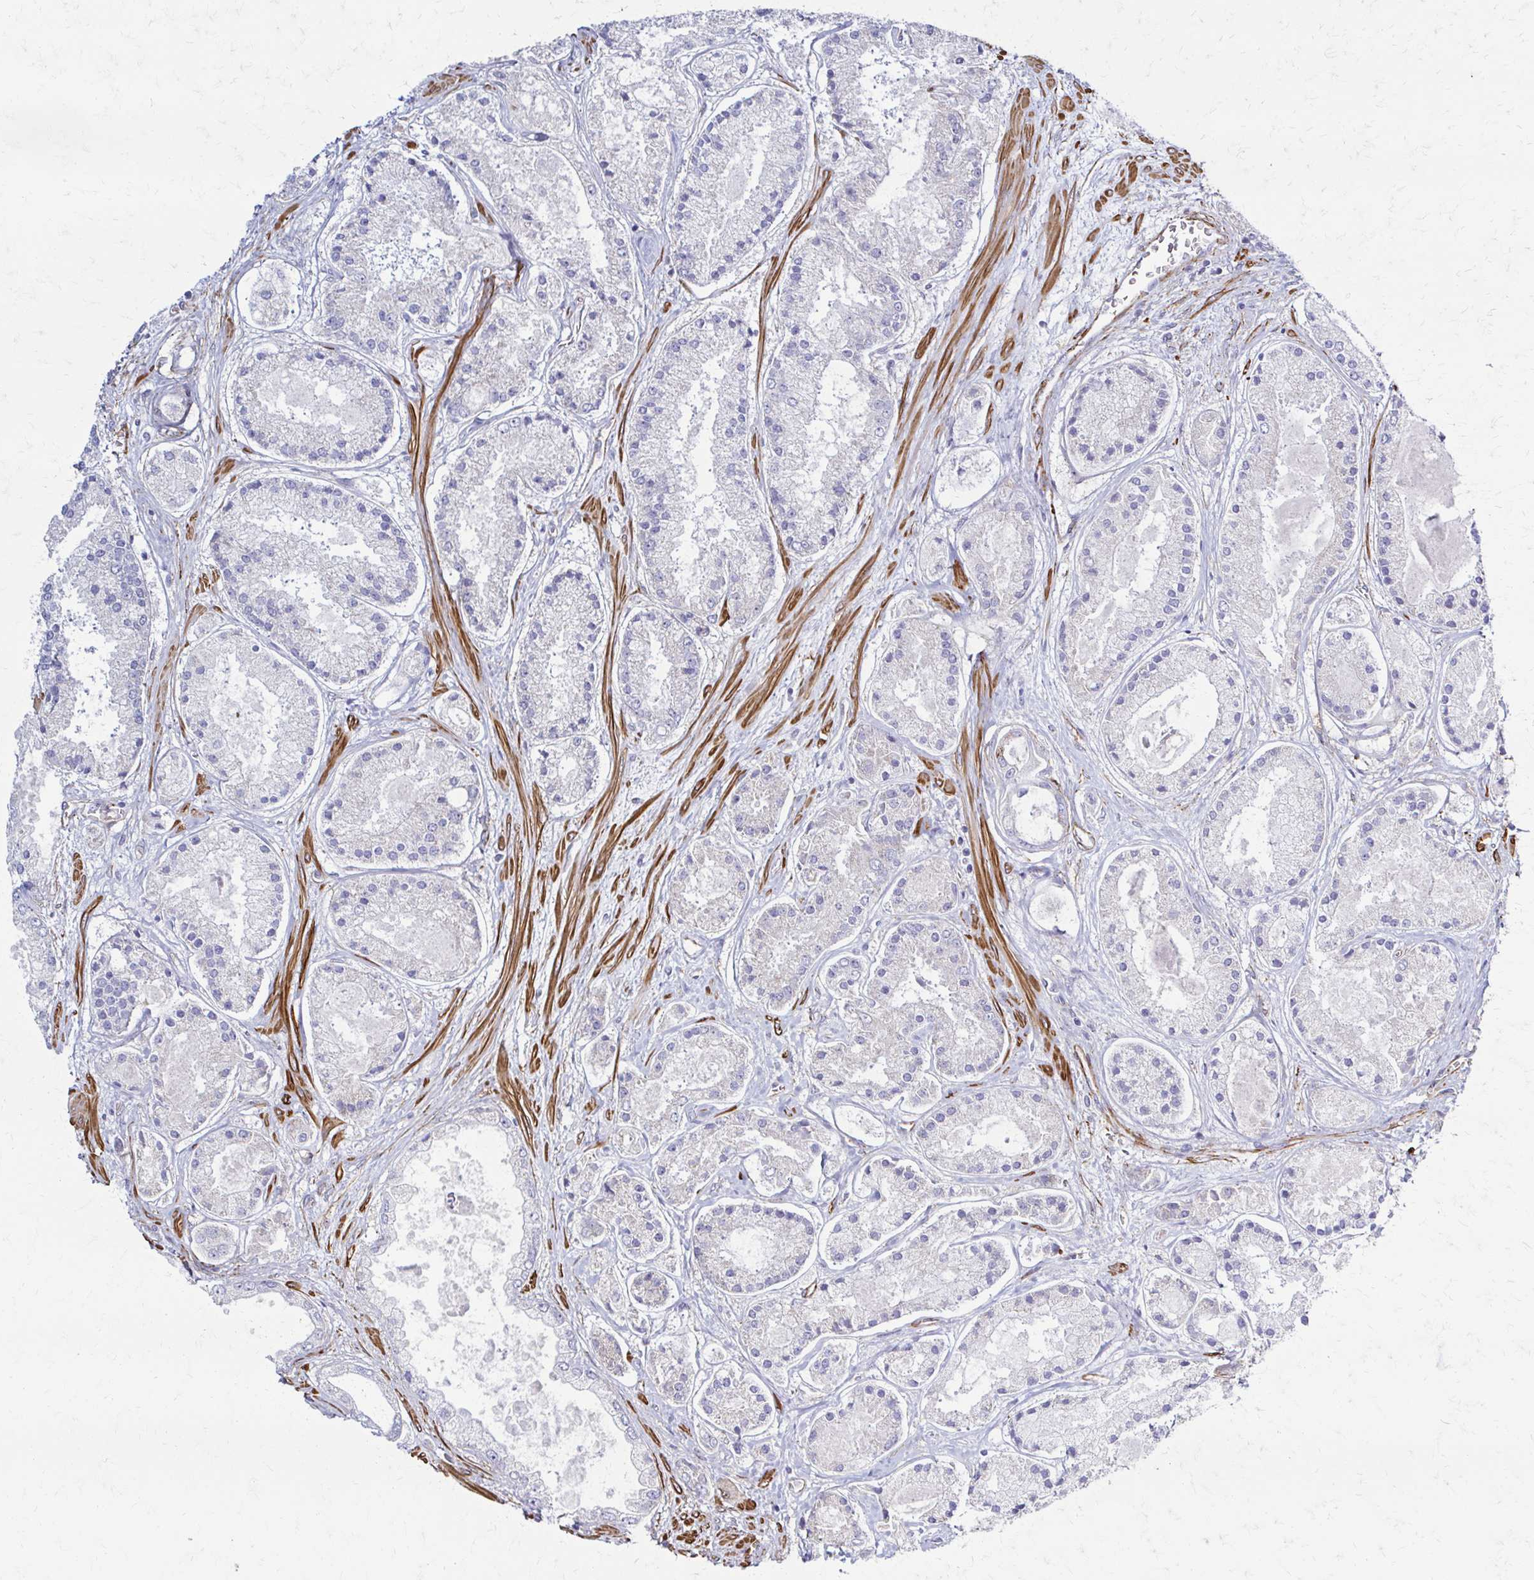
{"staining": {"intensity": "negative", "quantity": "none", "location": "none"}, "tissue": "prostate cancer", "cell_type": "Tumor cells", "image_type": "cancer", "snomed": [{"axis": "morphology", "description": "Adenocarcinoma, High grade"}, {"axis": "topography", "description": "Prostate"}], "caption": "Prostate cancer was stained to show a protein in brown. There is no significant positivity in tumor cells.", "gene": "TIMMDC1", "patient": {"sex": "male", "age": 67}}